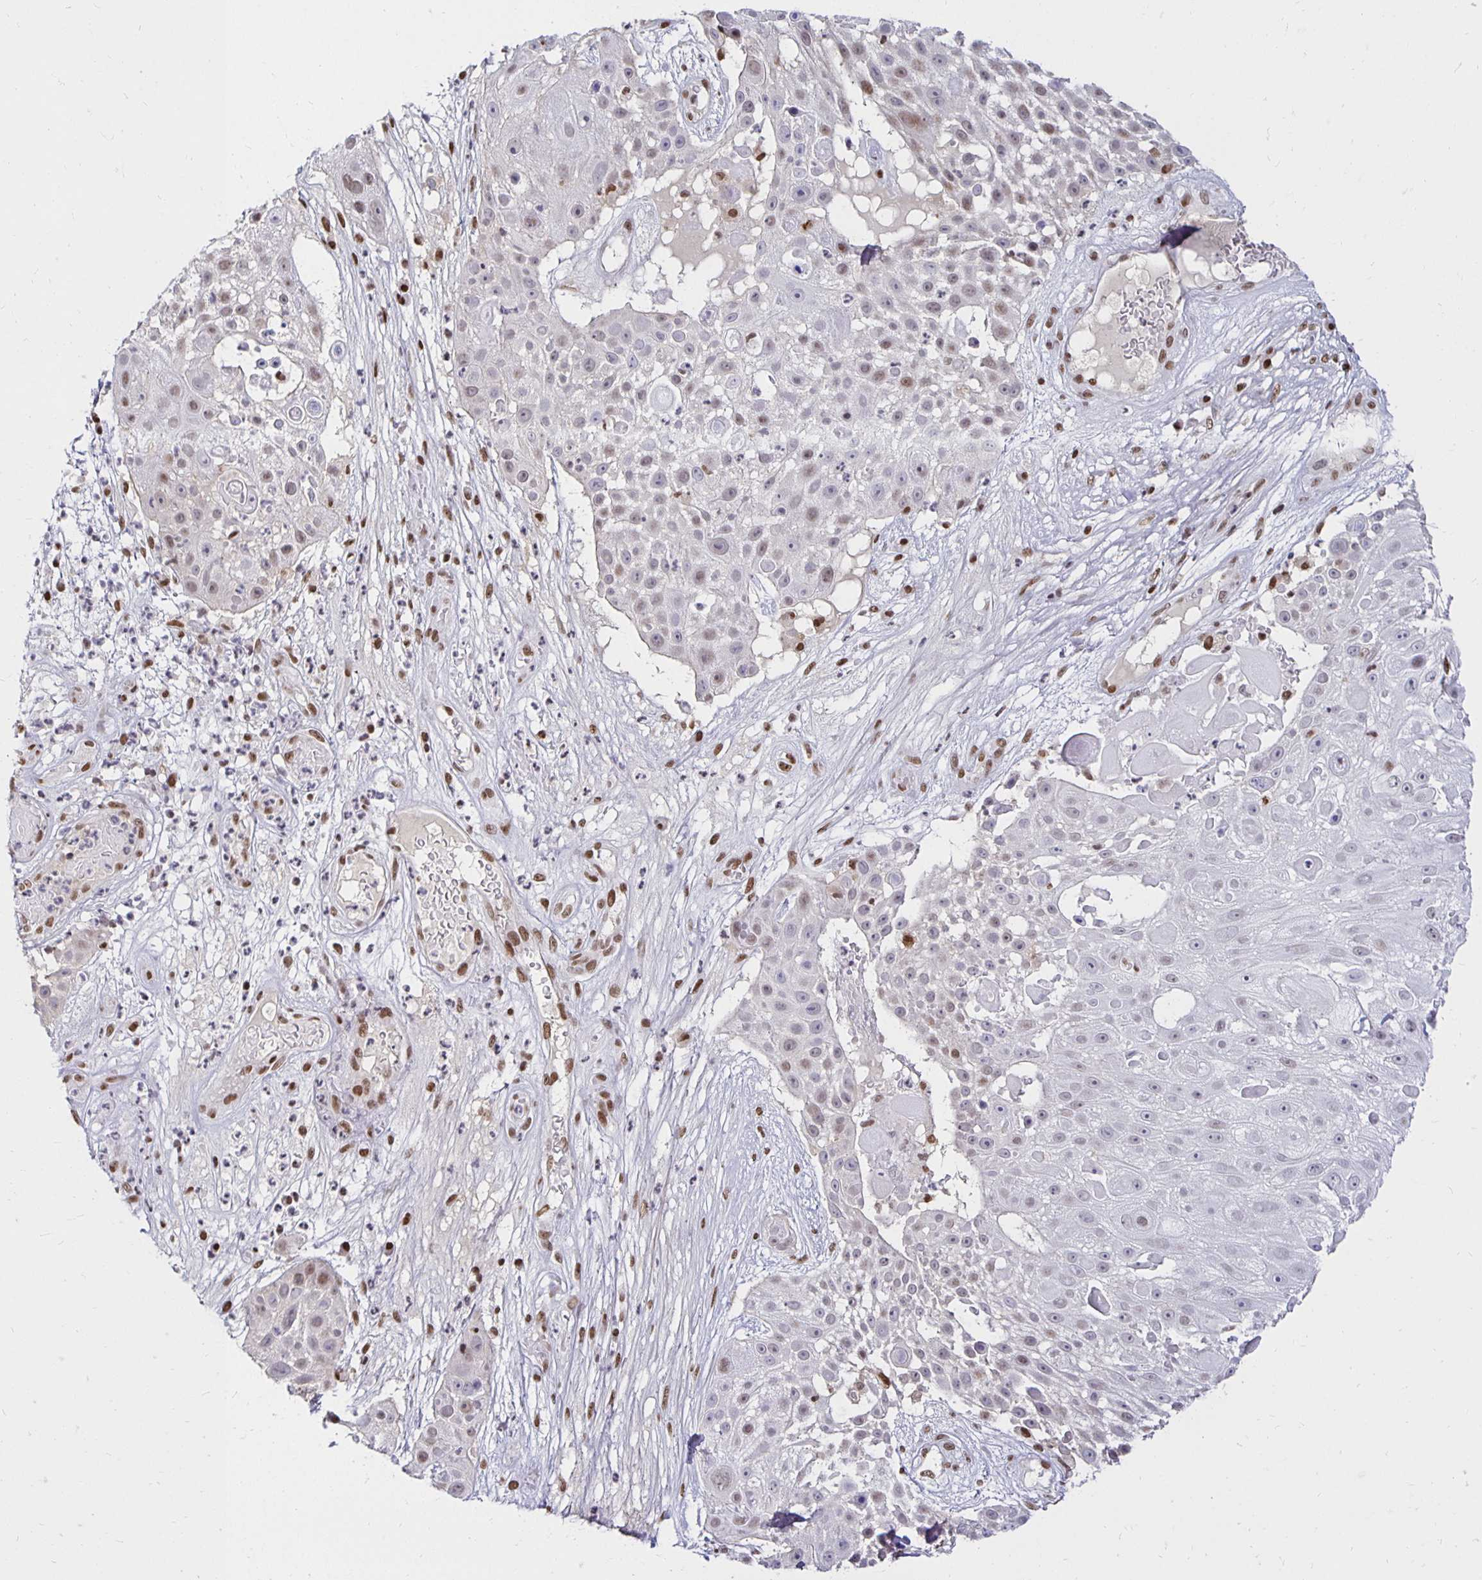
{"staining": {"intensity": "moderate", "quantity": "25%-75%", "location": "nuclear"}, "tissue": "skin cancer", "cell_type": "Tumor cells", "image_type": "cancer", "snomed": [{"axis": "morphology", "description": "Squamous cell carcinoma, NOS"}, {"axis": "topography", "description": "Skin"}], "caption": "Skin cancer (squamous cell carcinoma) stained with a brown dye exhibits moderate nuclear positive expression in about 25%-75% of tumor cells.", "gene": "ZNF579", "patient": {"sex": "female", "age": 86}}